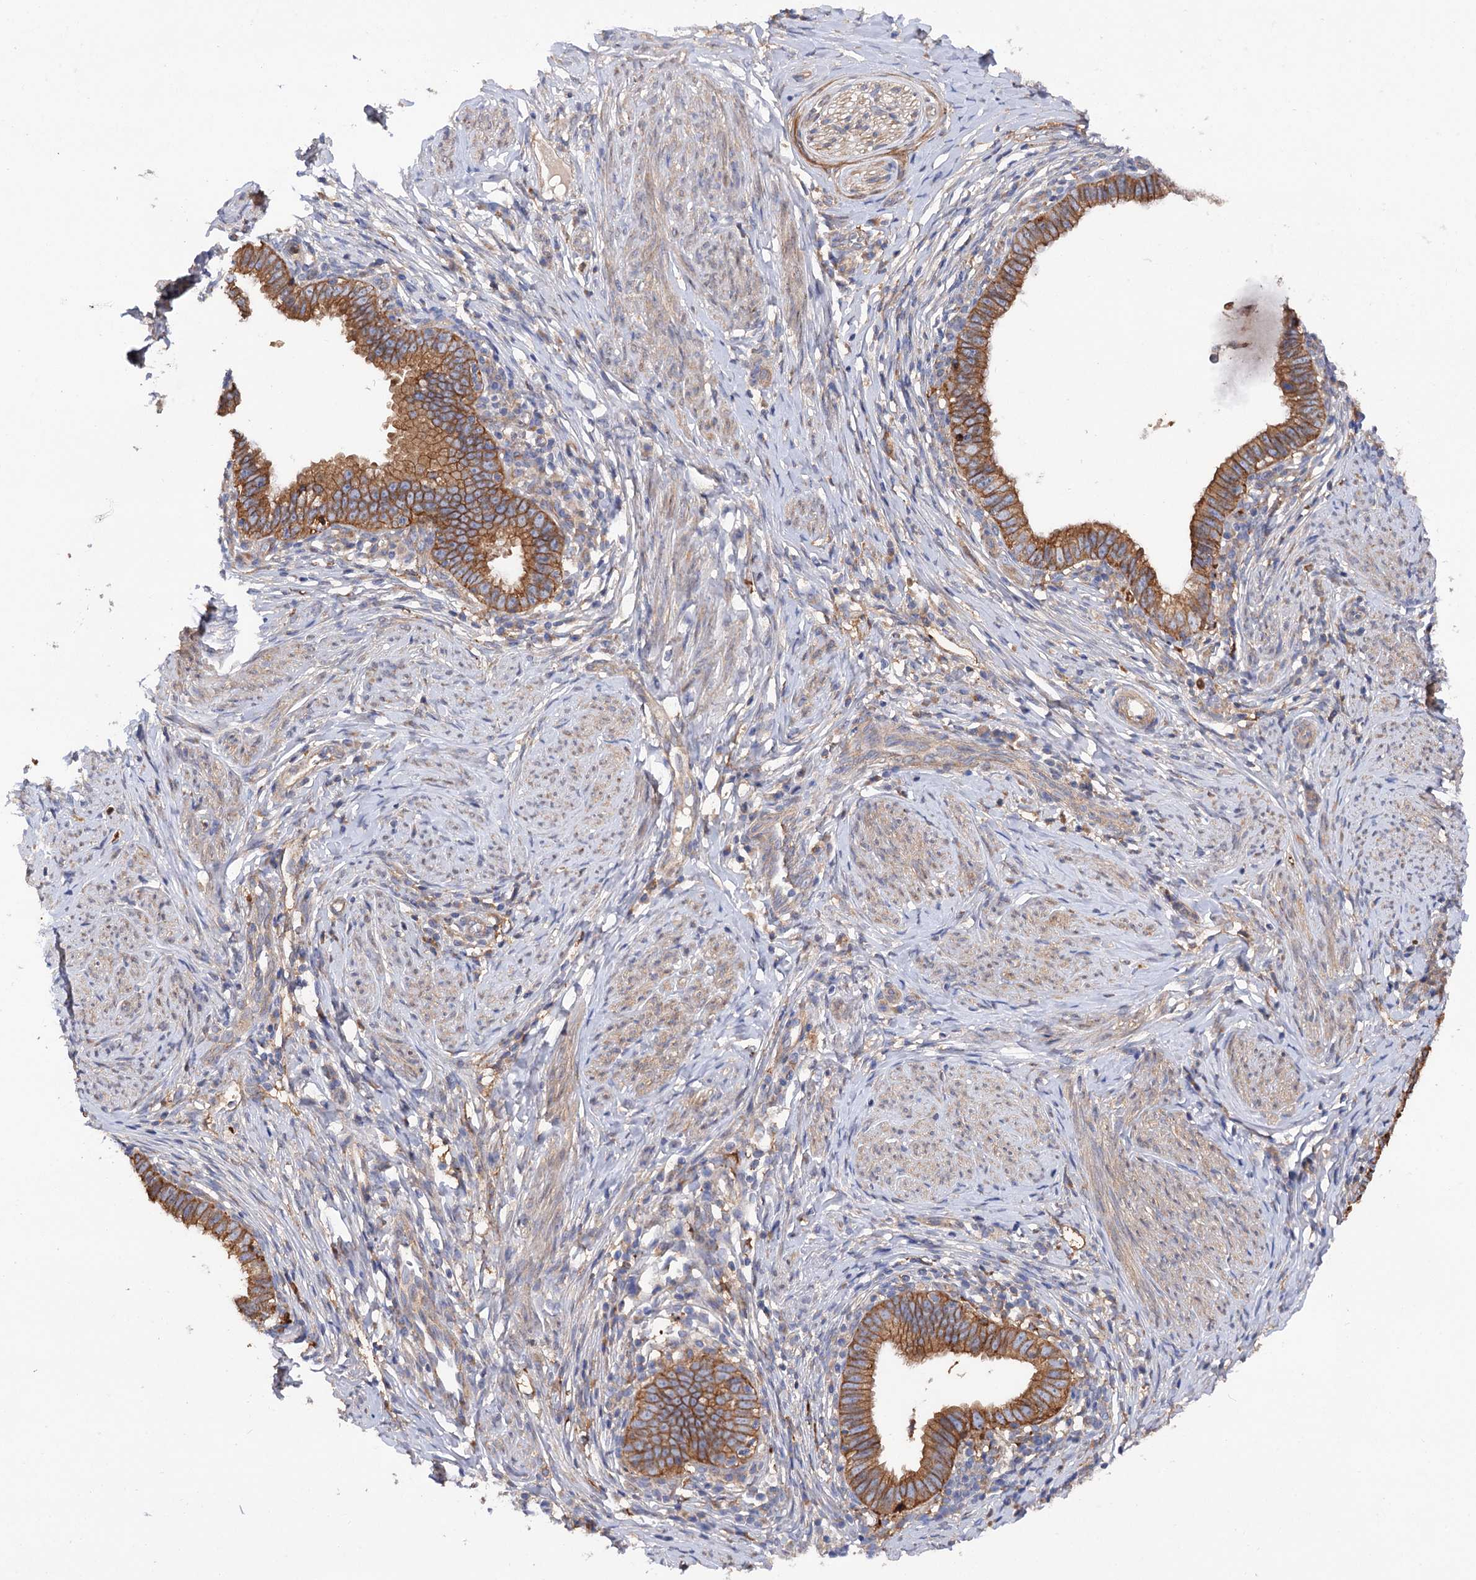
{"staining": {"intensity": "moderate", "quantity": ">75%", "location": "cytoplasmic/membranous"}, "tissue": "cervical cancer", "cell_type": "Tumor cells", "image_type": "cancer", "snomed": [{"axis": "morphology", "description": "Adenocarcinoma, NOS"}, {"axis": "topography", "description": "Cervix"}], "caption": "Protein expression analysis of cervical adenocarcinoma displays moderate cytoplasmic/membranous staining in about >75% of tumor cells. The staining is performed using DAB brown chromogen to label protein expression. The nuclei are counter-stained blue using hematoxylin.", "gene": "CSAD", "patient": {"sex": "female", "age": 36}}